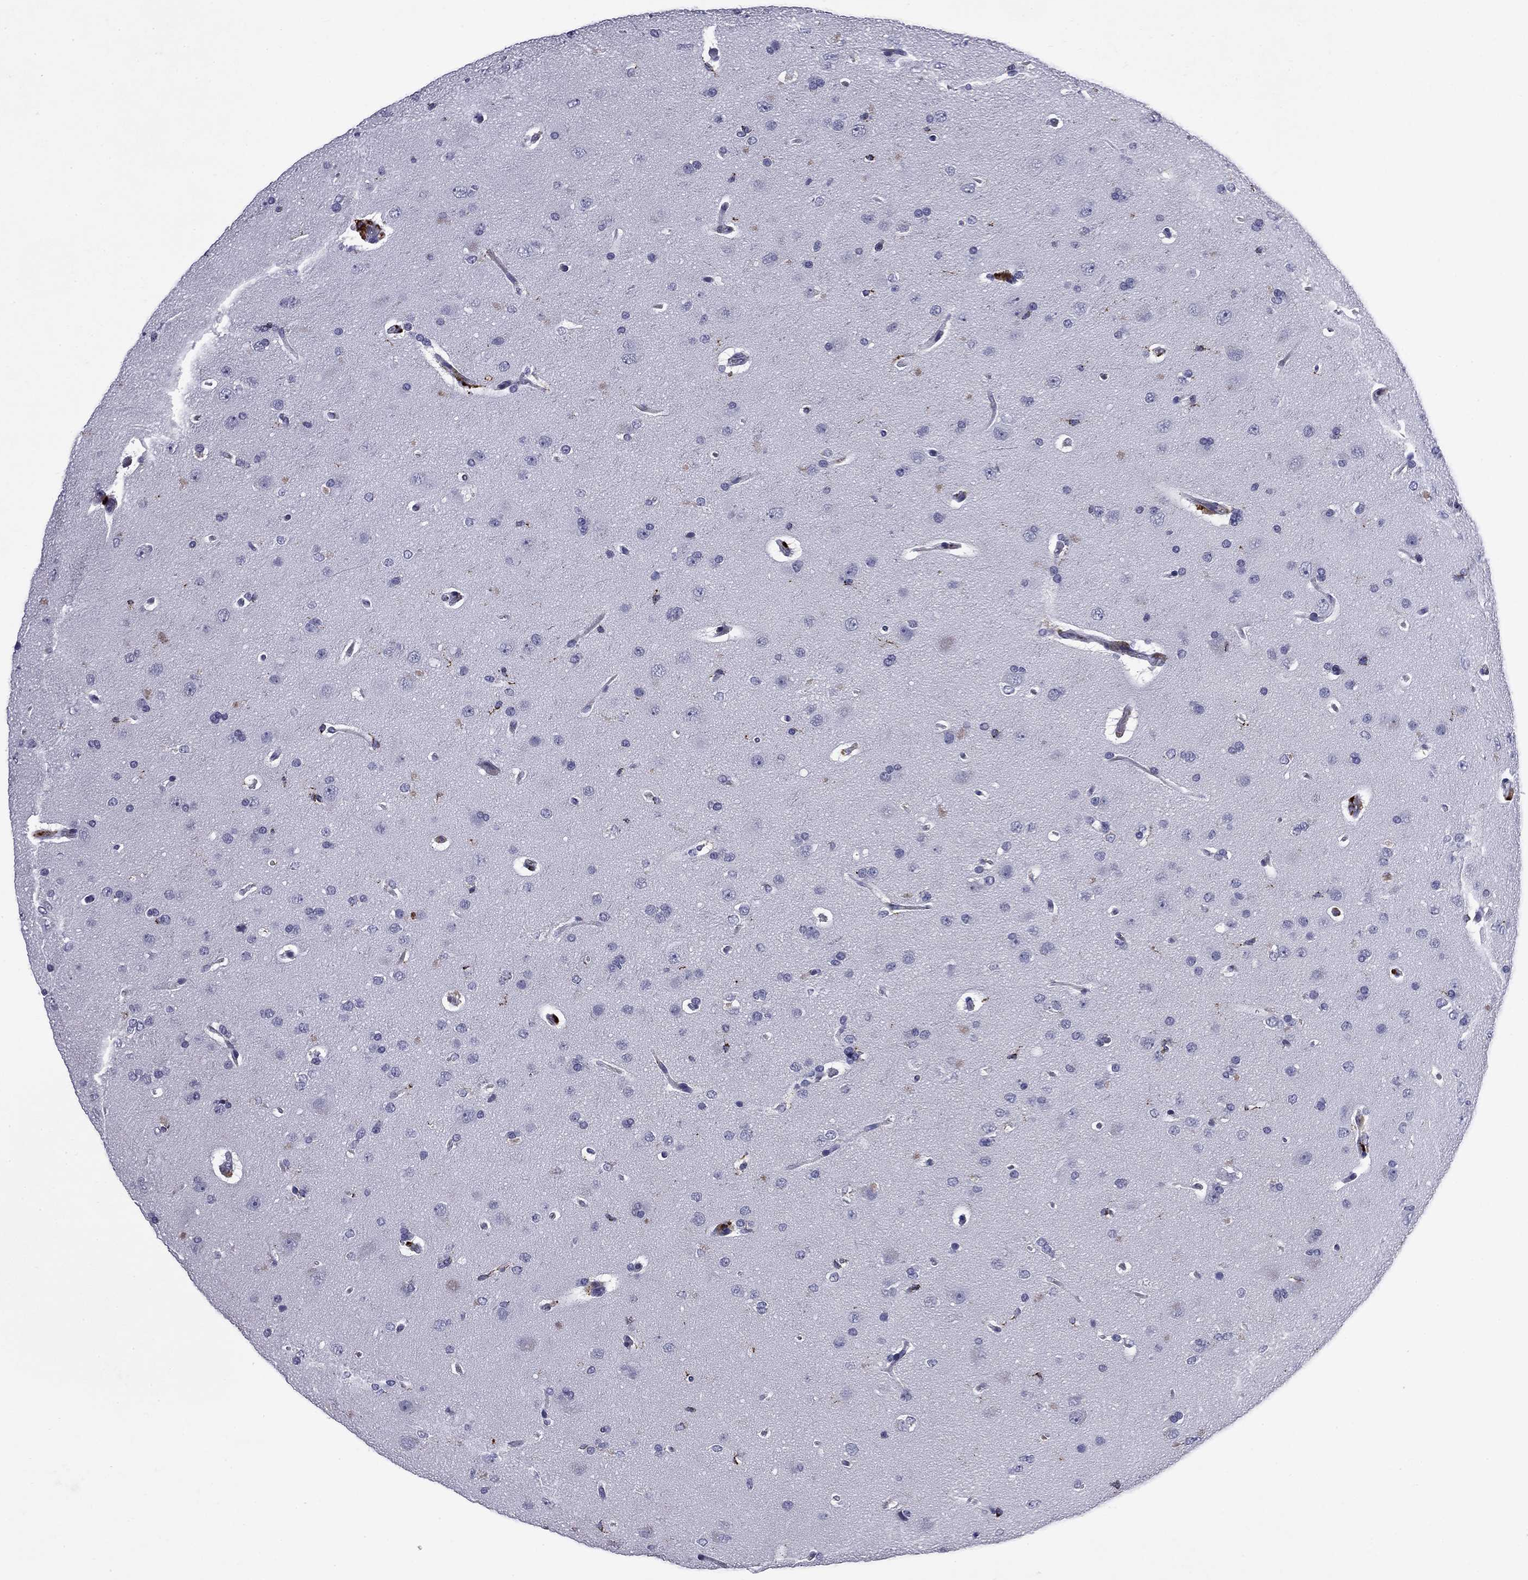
{"staining": {"intensity": "negative", "quantity": "none", "location": "none"}, "tissue": "glioma", "cell_type": "Tumor cells", "image_type": "cancer", "snomed": [{"axis": "morphology", "description": "Glioma, malignant, NOS"}, {"axis": "topography", "description": "Cerebral cortex"}], "caption": "Glioma was stained to show a protein in brown. There is no significant positivity in tumor cells.", "gene": "MADCAM1", "patient": {"sex": "male", "age": 58}}